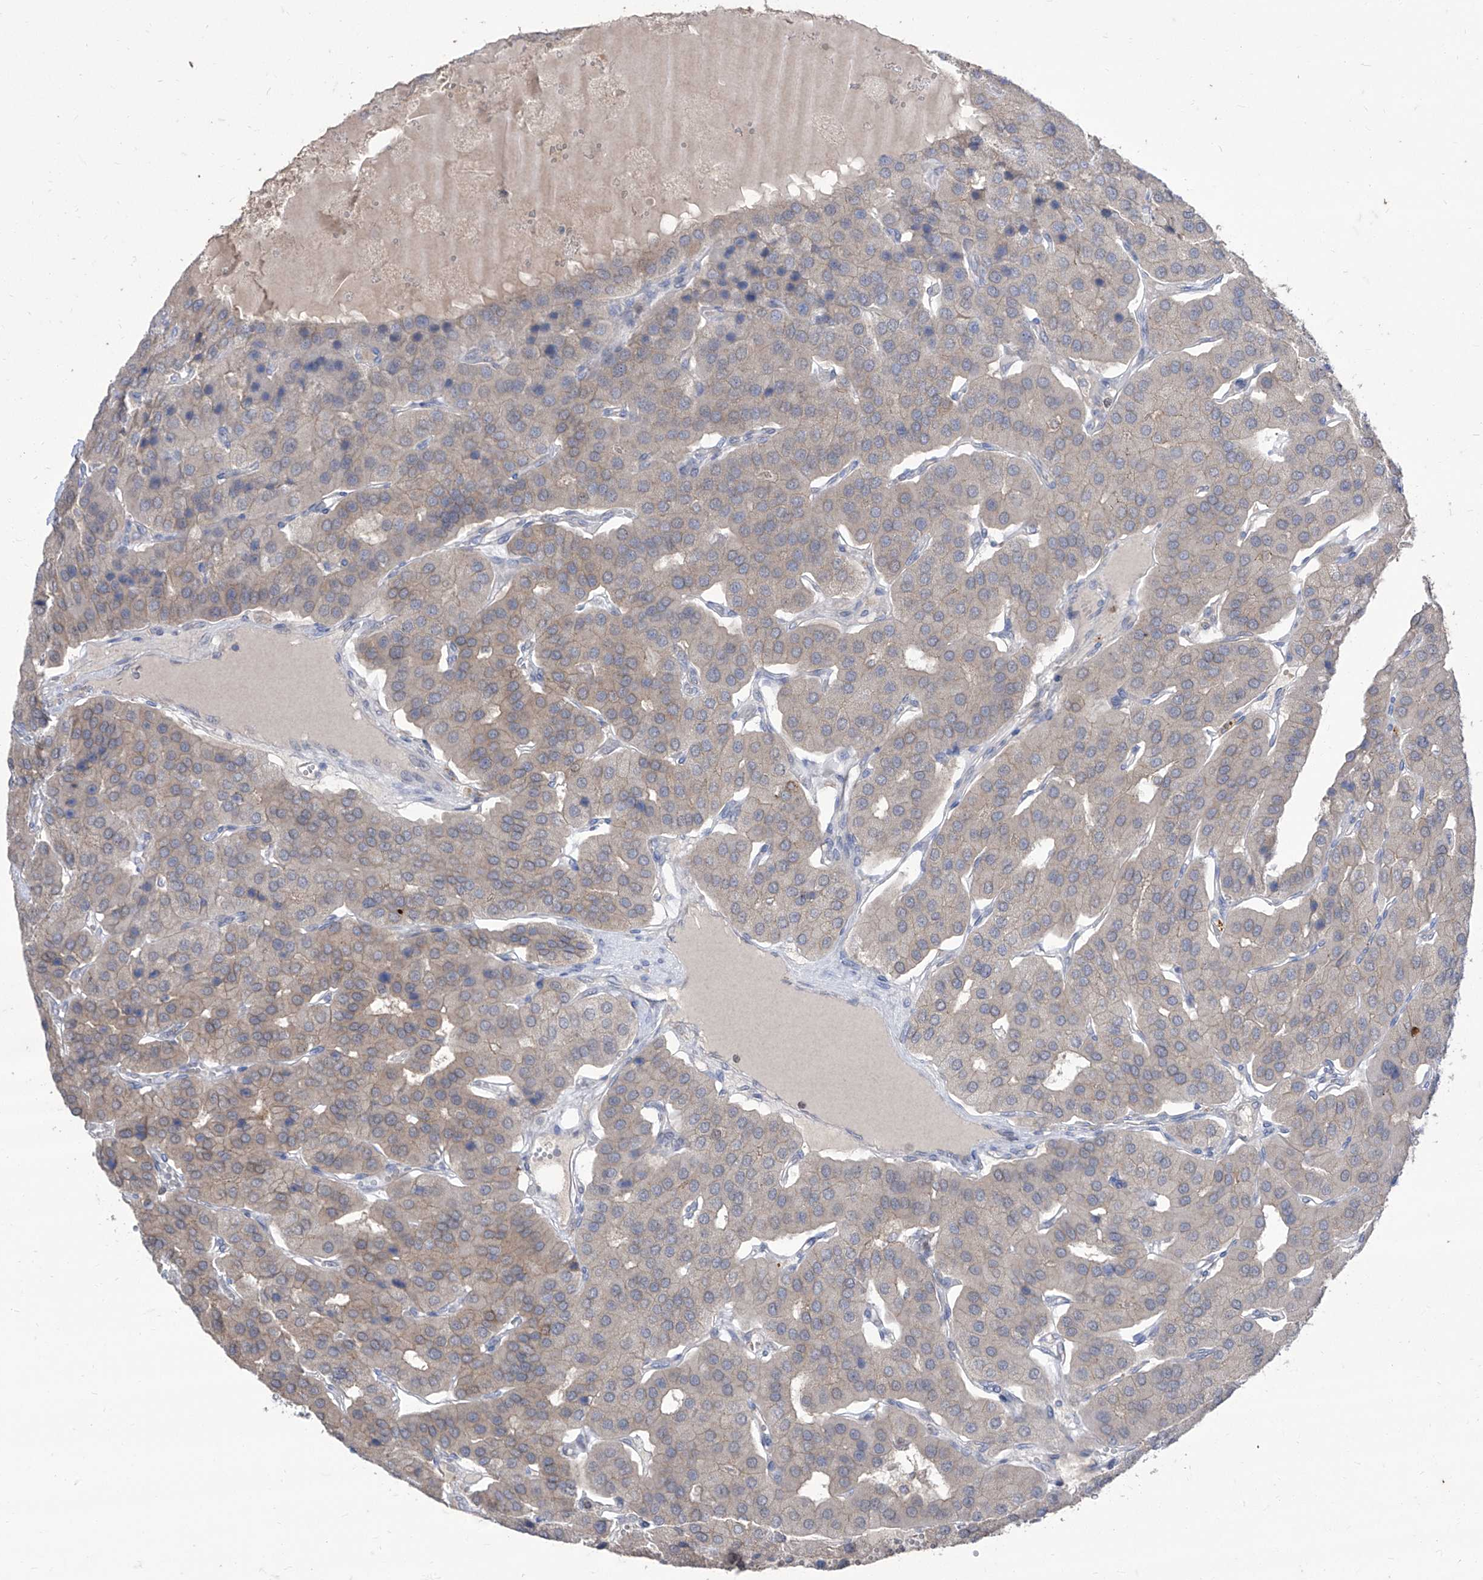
{"staining": {"intensity": "weak", "quantity": "<25%", "location": "cytoplasmic/membranous"}, "tissue": "parathyroid gland", "cell_type": "Glandular cells", "image_type": "normal", "snomed": [{"axis": "morphology", "description": "Normal tissue, NOS"}, {"axis": "morphology", "description": "Adenoma, NOS"}, {"axis": "topography", "description": "Parathyroid gland"}], "caption": "Immunohistochemistry (IHC) micrograph of normal parathyroid gland: parathyroid gland stained with DAB exhibits no significant protein expression in glandular cells. (Immunohistochemistry, brightfield microscopy, high magnification).", "gene": "BROX", "patient": {"sex": "female", "age": 86}}